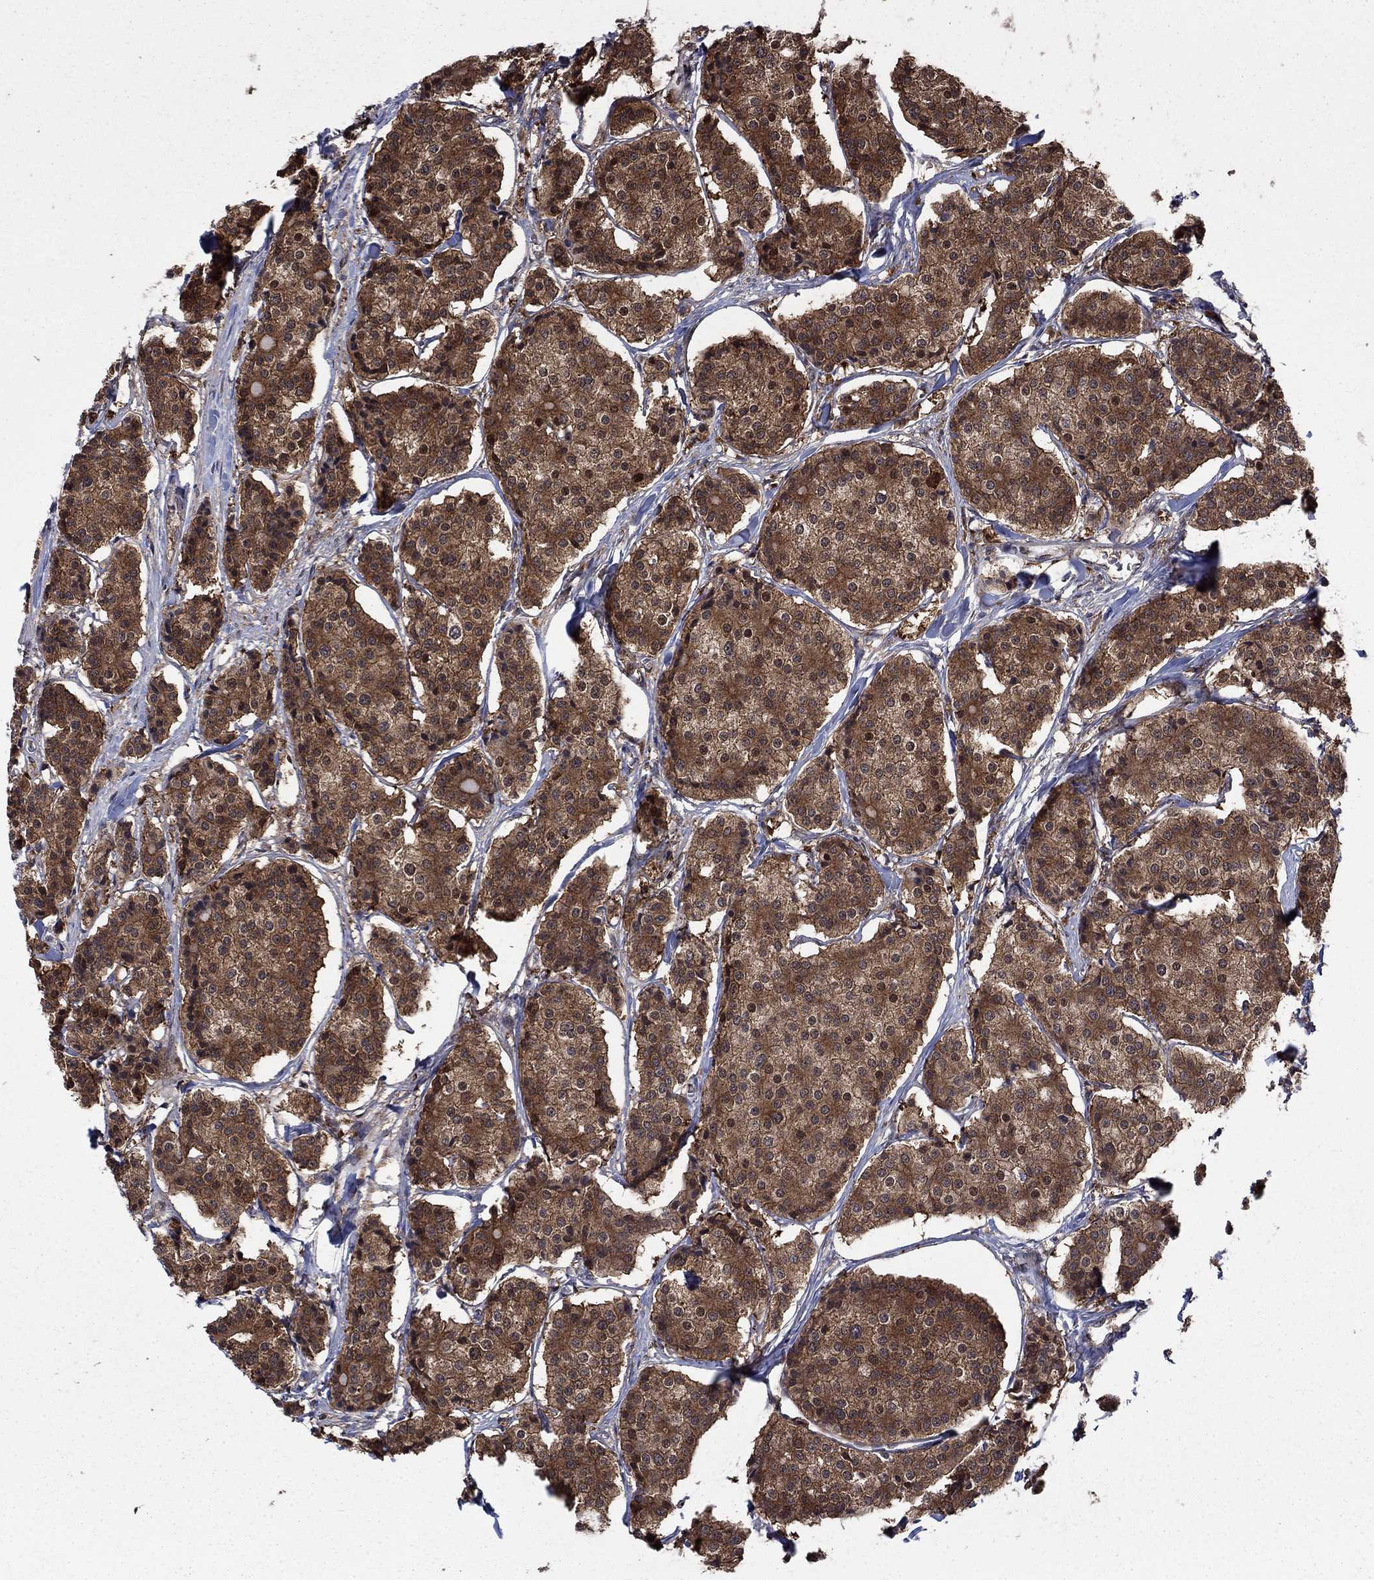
{"staining": {"intensity": "strong", "quantity": ">75%", "location": "cytoplasmic/membranous"}, "tissue": "carcinoid", "cell_type": "Tumor cells", "image_type": "cancer", "snomed": [{"axis": "morphology", "description": "Carcinoid, malignant, NOS"}, {"axis": "topography", "description": "Small intestine"}], "caption": "Immunohistochemical staining of malignant carcinoid reveals high levels of strong cytoplasmic/membranous protein staining in approximately >75% of tumor cells.", "gene": "CACYBP", "patient": {"sex": "female", "age": 65}}